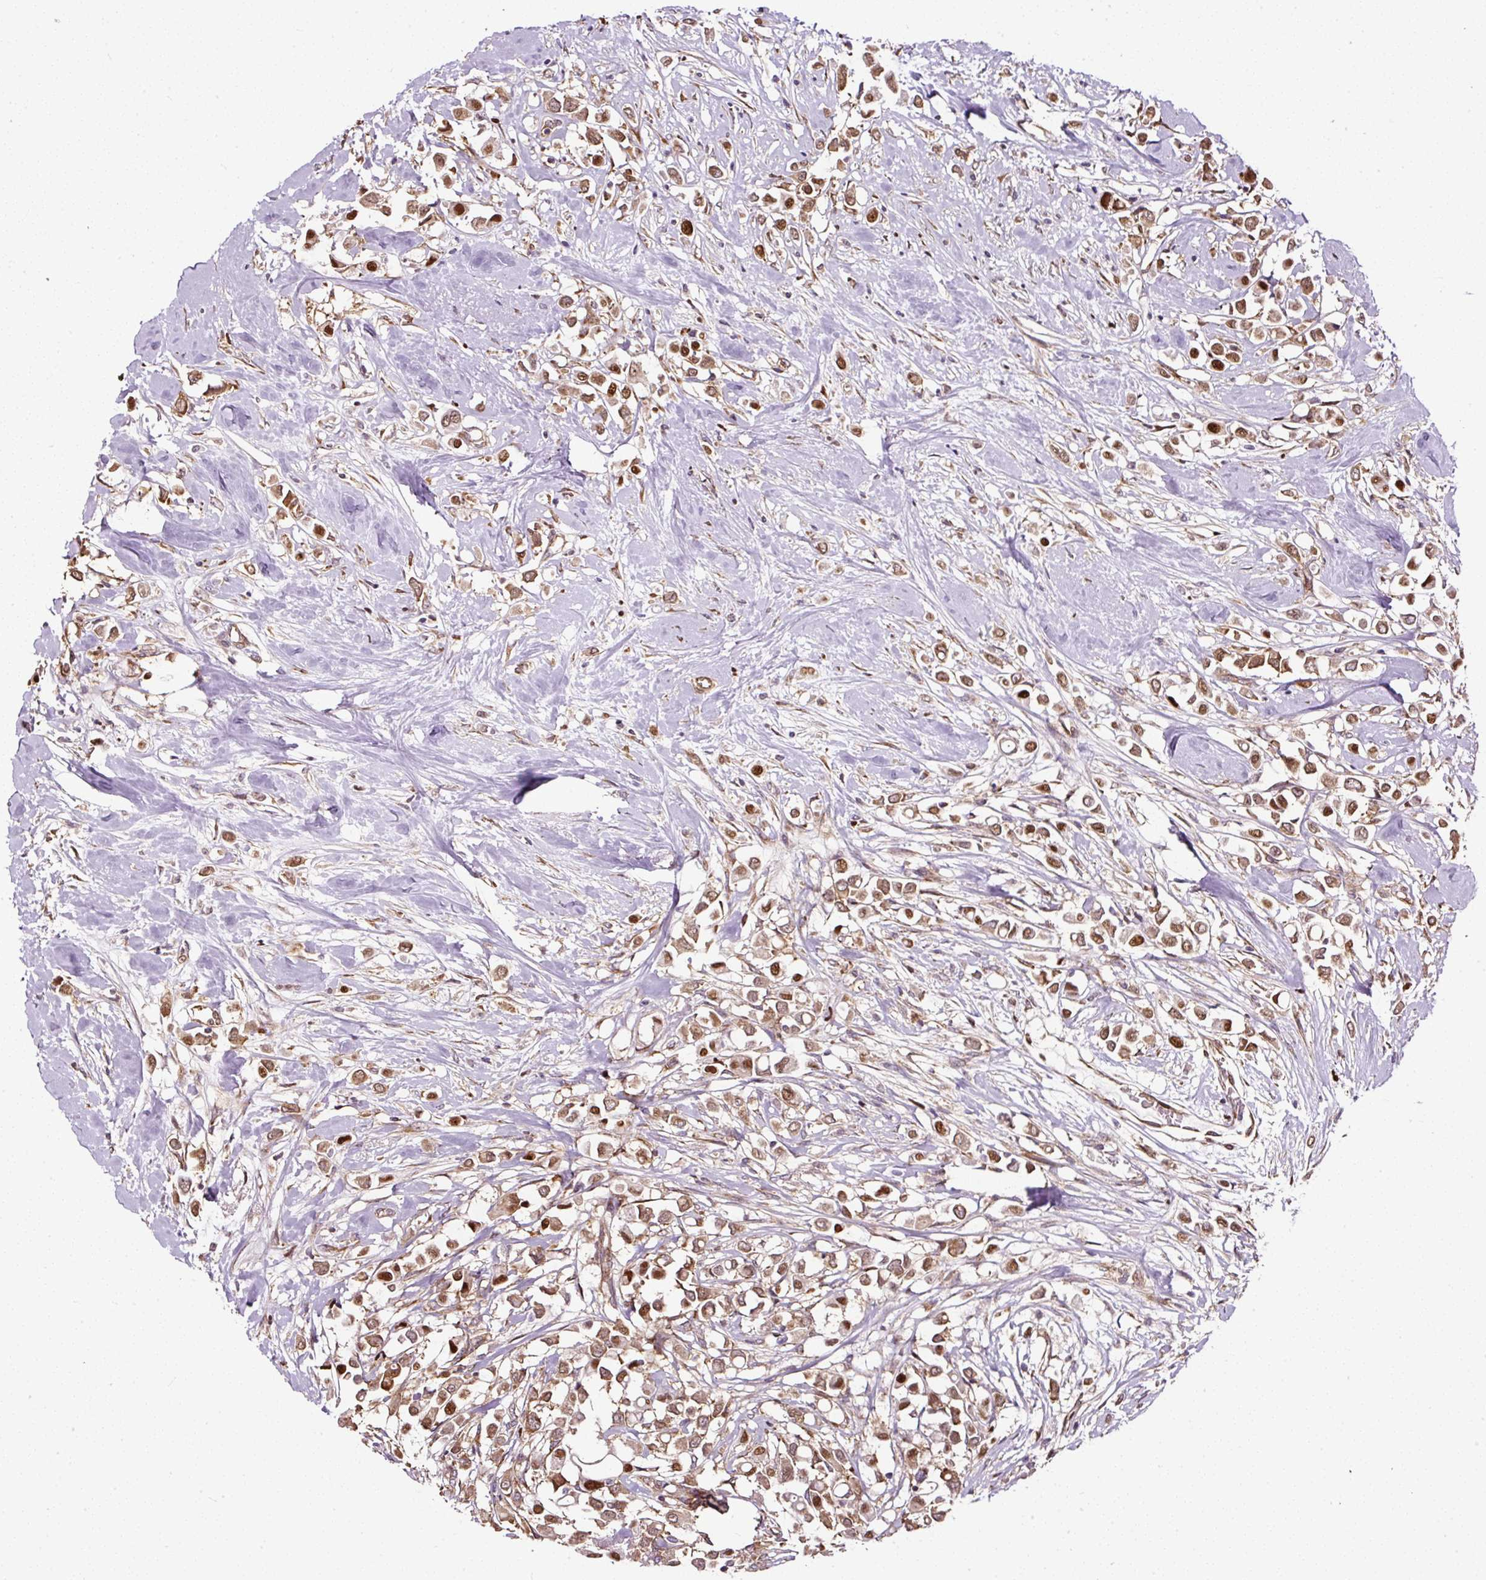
{"staining": {"intensity": "moderate", "quantity": ">75%", "location": "cytoplasmic/membranous,nuclear"}, "tissue": "breast cancer", "cell_type": "Tumor cells", "image_type": "cancer", "snomed": [{"axis": "morphology", "description": "Duct carcinoma"}, {"axis": "topography", "description": "Breast"}], "caption": "This photomicrograph exhibits breast cancer stained with immunohistochemistry to label a protein in brown. The cytoplasmic/membranous and nuclear of tumor cells show moderate positivity for the protein. Nuclei are counter-stained blue.", "gene": "KDM4E", "patient": {"sex": "female", "age": 61}}